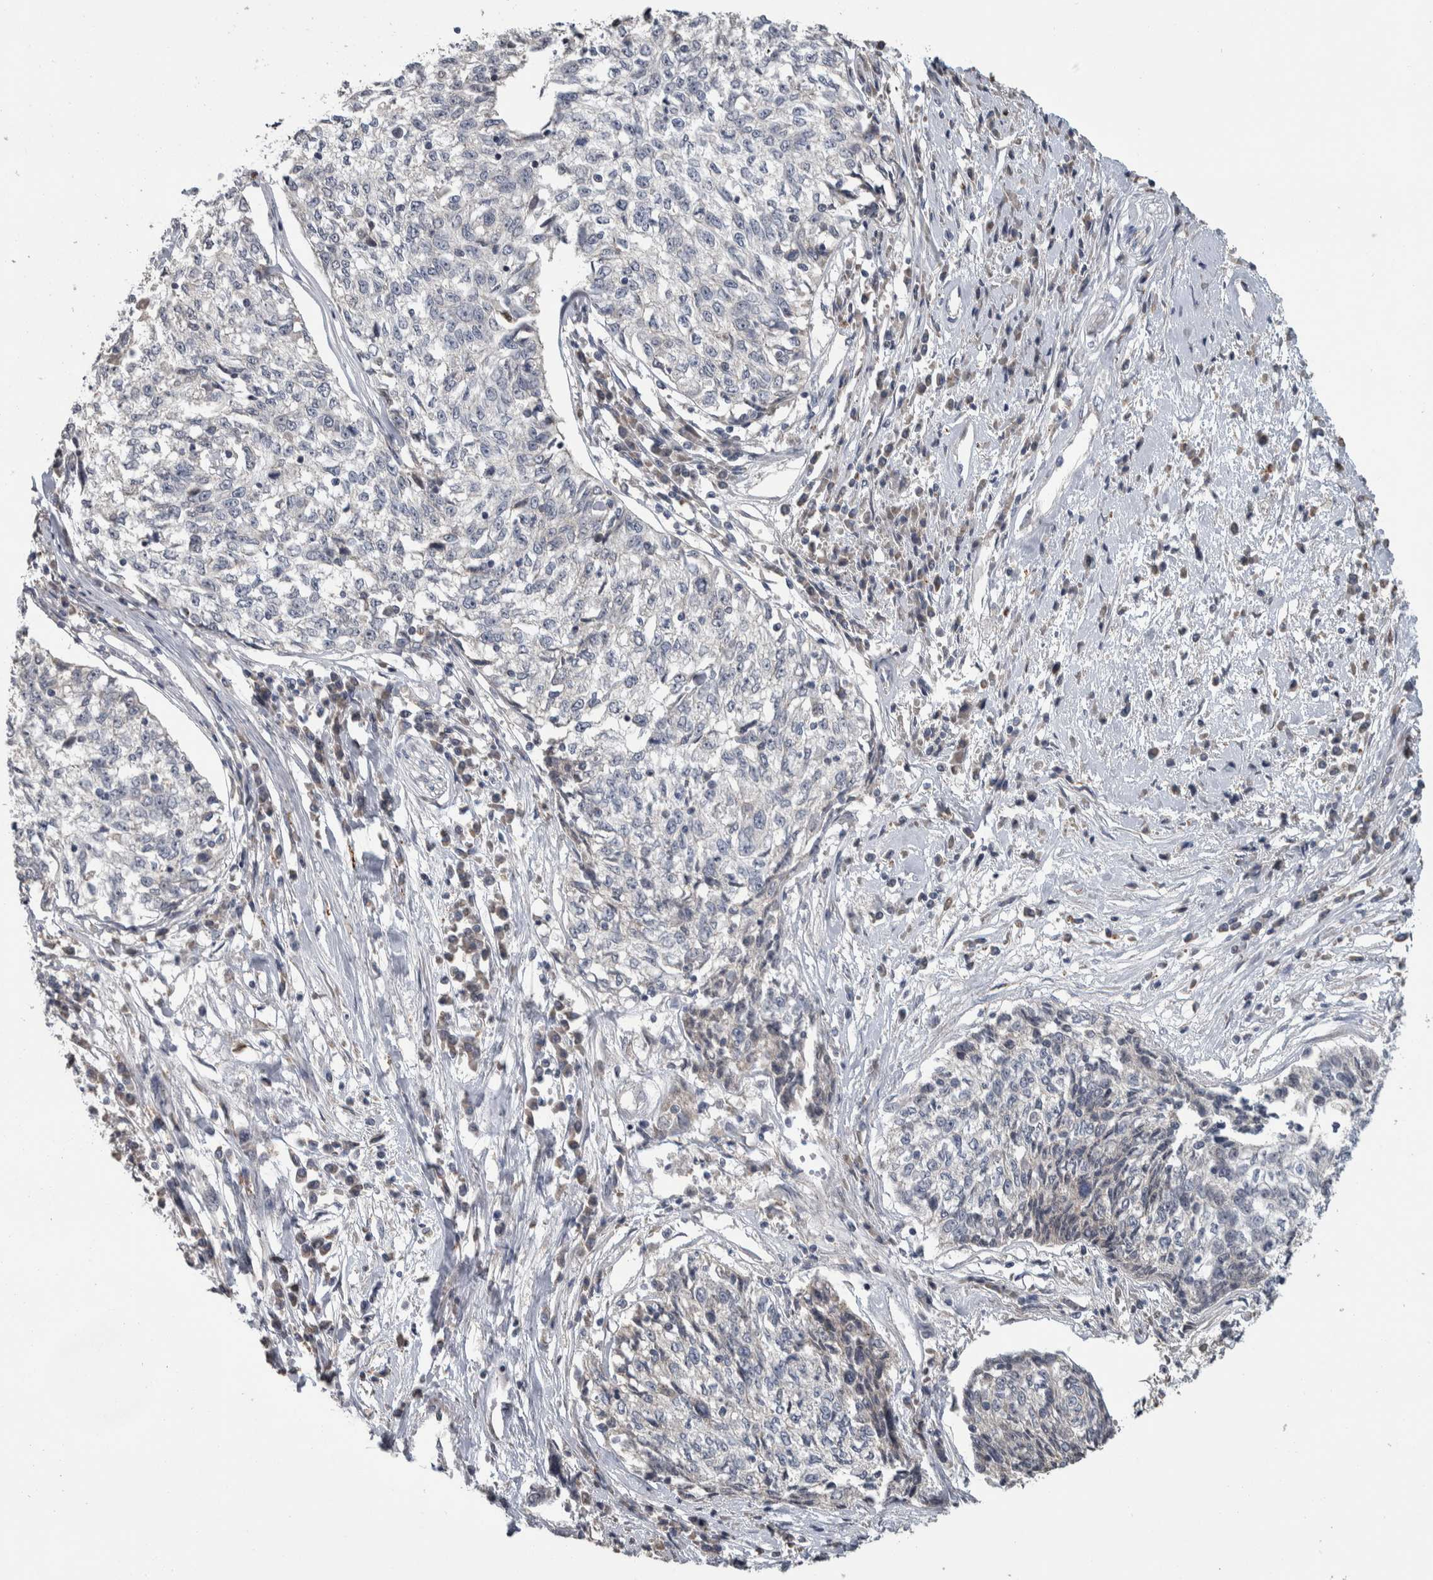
{"staining": {"intensity": "negative", "quantity": "none", "location": "none"}, "tissue": "cervical cancer", "cell_type": "Tumor cells", "image_type": "cancer", "snomed": [{"axis": "morphology", "description": "Squamous cell carcinoma, NOS"}, {"axis": "topography", "description": "Cervix"}], "caption": "Tumor cells show no significant positivity in squamous cell carcinoma (cervical).", "gene": "FAM83G", "patient": {"sex": "female", "age": 57}}